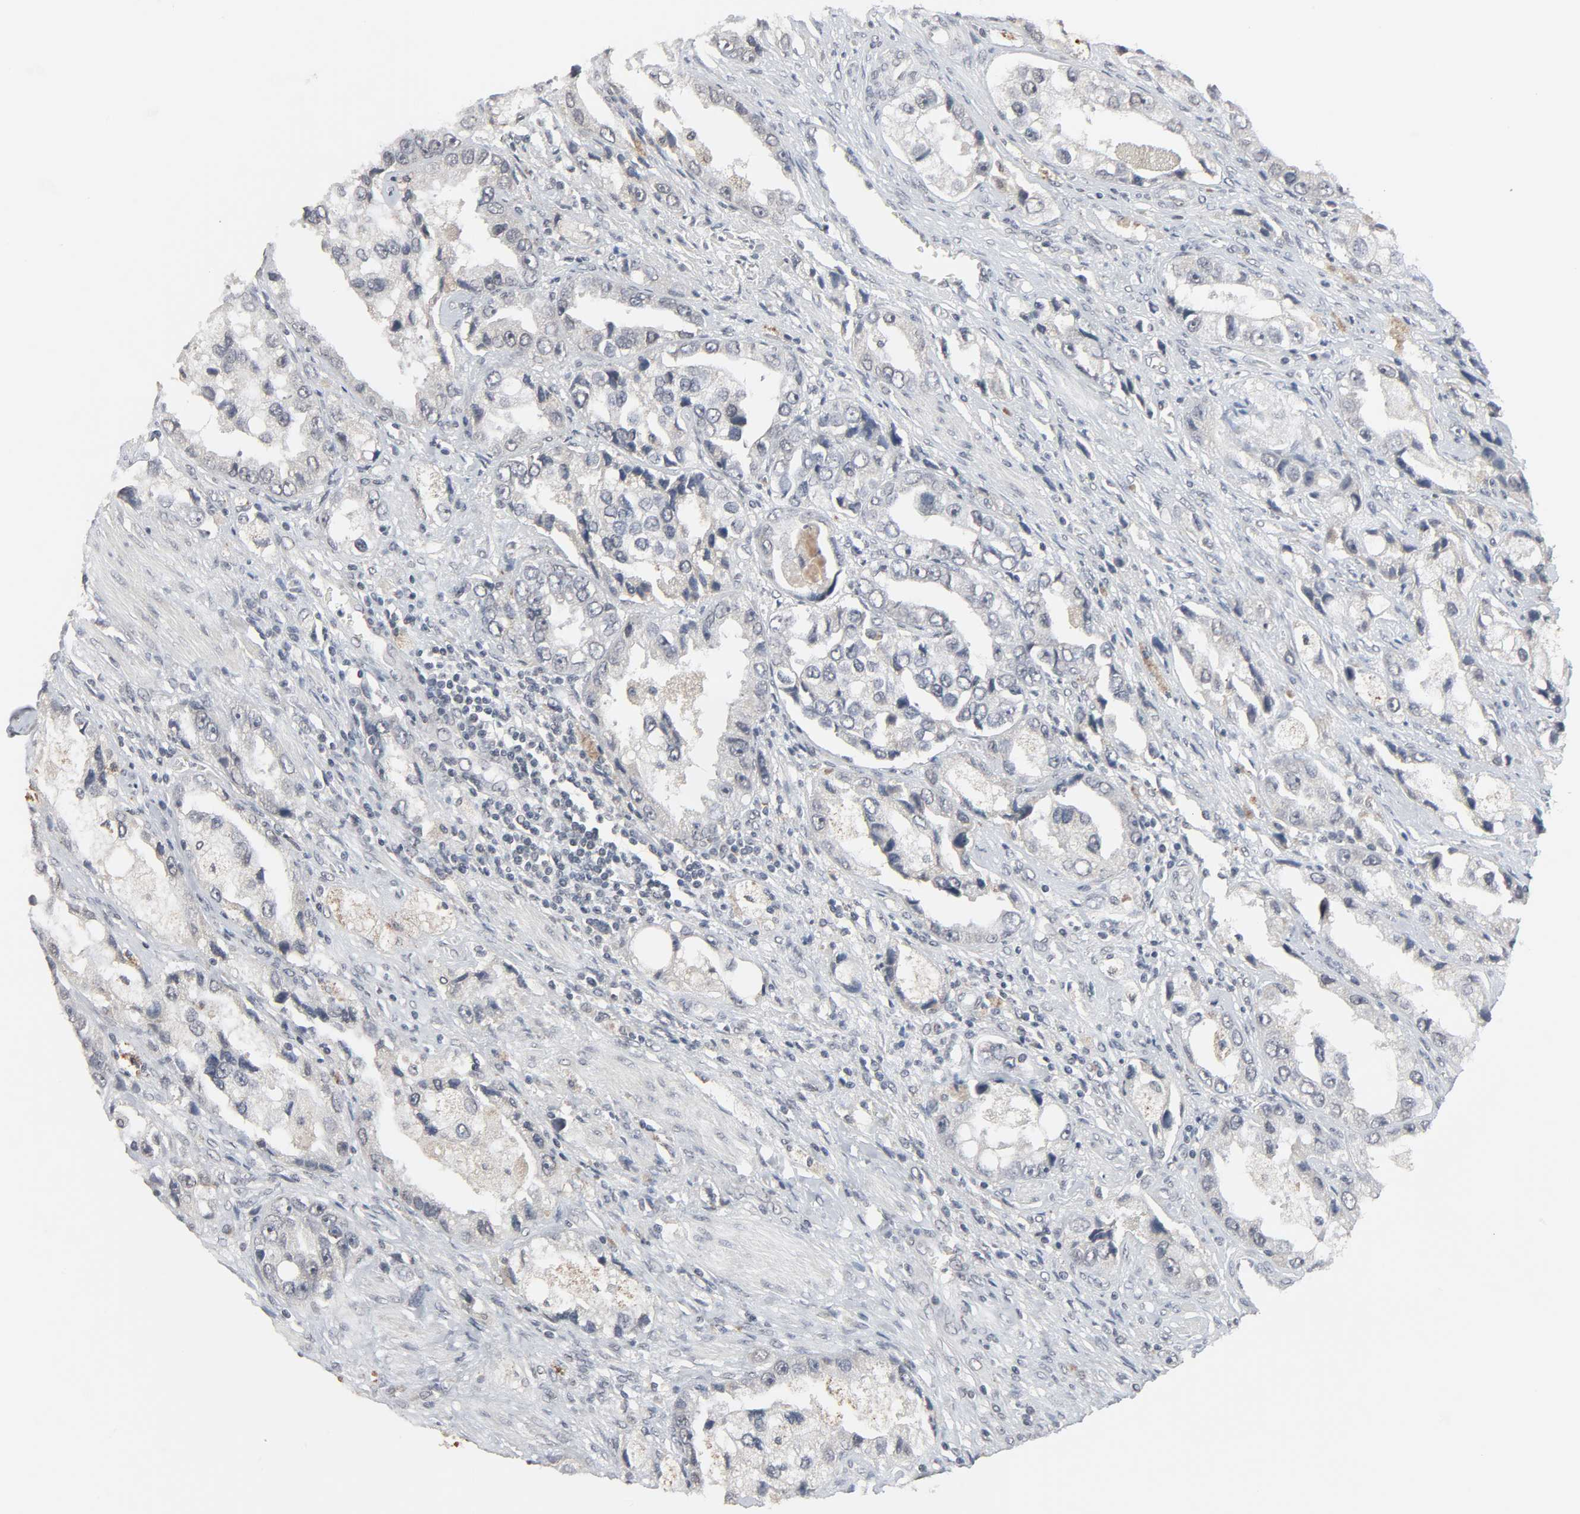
{"staining": {"intensity": "weak", "quantity": "<25%", "location": "cytoplasmic/membranous"}, "tissue": "prostate cancer", "cell_type": "Tumor cells", "image_type": "cancer", "snomed": [{"axis": "morphology", "description": "Adenocarcinoma, High grade"}, {"axis": "topography", "description": "Prostate"}], "caption": "IHC of human prostate cancer reveals no staining in tumor cells. The staining is performed using DAB (3,3'-diaminobenzidine) brown chromogen with nuclei counter-stained in using hematoxylin.", "gene": "MT3", "patient": {"sex": "male", "age": 63}}